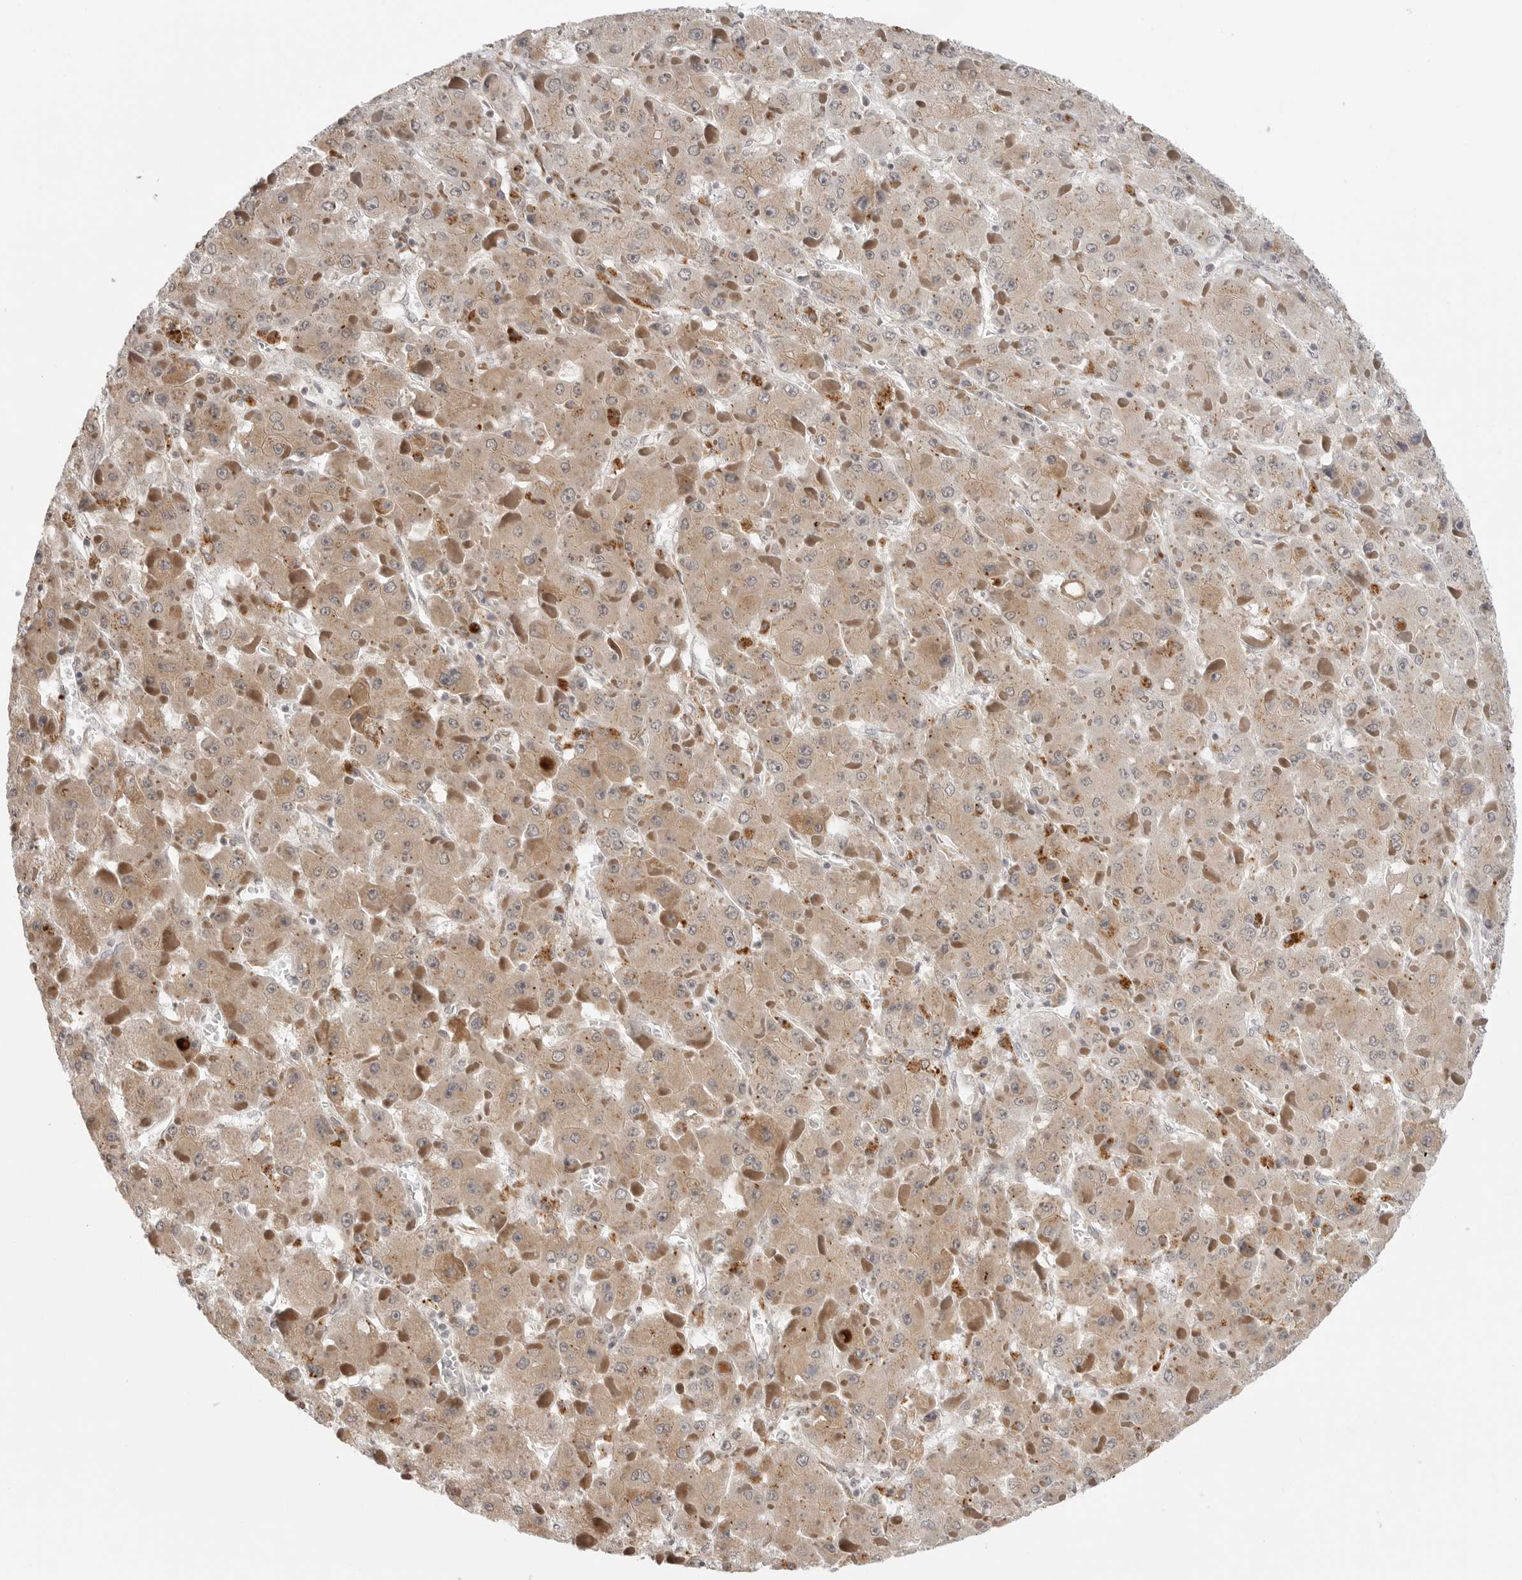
{"staining": {"intensity": "moderate", "quantity": ">75%", "location": "cytoplasmic/membranous"}, "tissue": "liver cancer", "cell_type": "Tumor cells", "image_type": "cancer", "snomed": [{"axis": "morphology", "description": "Carcinoma, Hepatocellular, NOS"}, {"axis": "topography", "description": "Liver"}], "caption": "Tumor cells demonstrate medium levels of moderate cytoplasmic/membranous positivity in about >75% of cells in human liver hepatocellular carcinoma.", "gene": "KALRN", "patient": {"sex": "female", "age": 73}}